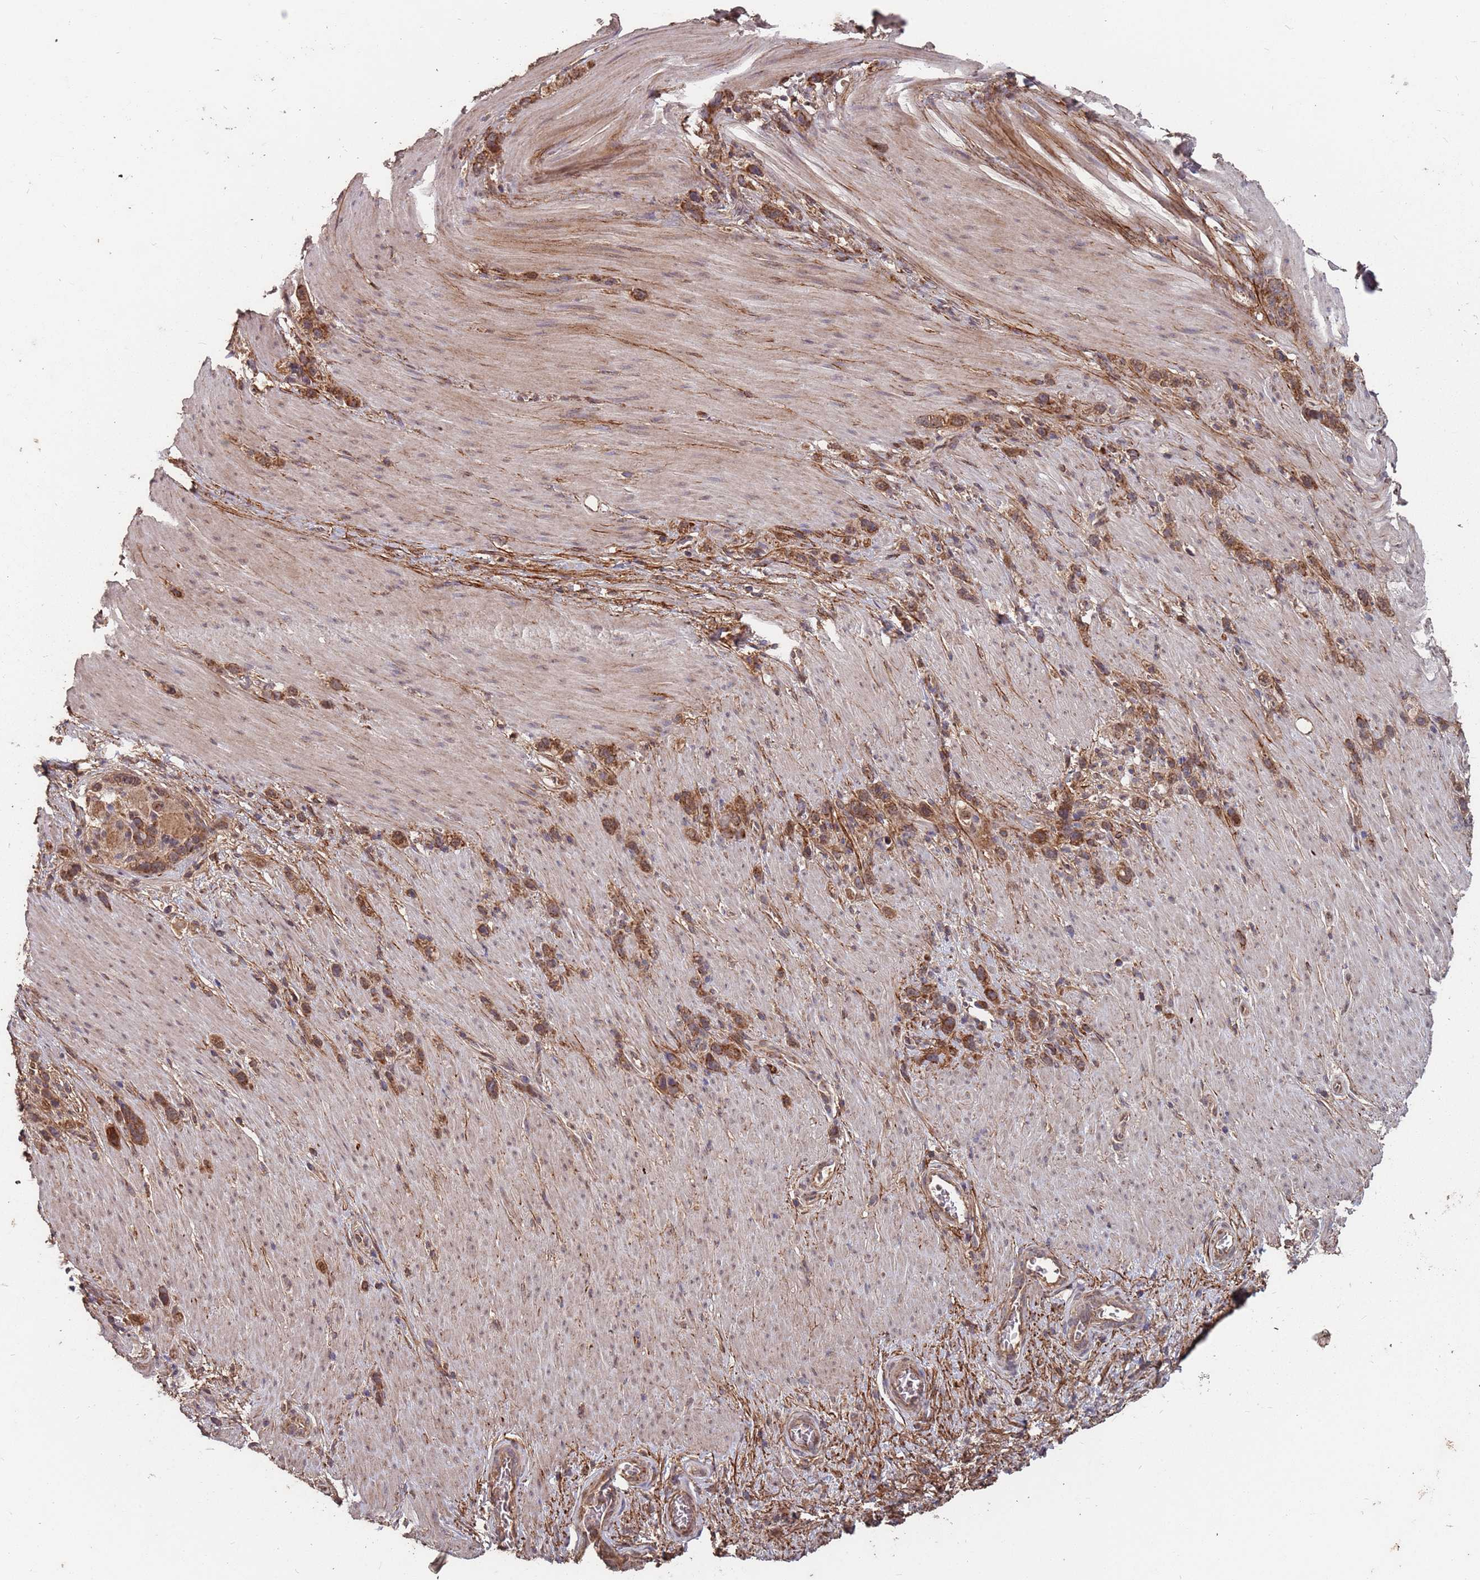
{"staining": {"intensity": "moderate", "quantity": ">75%", "location": "cytoplasmic/membranous,nuclear"}, "tissue": "stomach cancer", "cell_type": "Tumor cells", "image_type": "cancer", "snomed": [{"axis": "morphology", "description": "Adenocarcinoma, NOS"}, {"axis": "topography", "description": "Stomach"}], "caption": "This histopathology image shows immunohistochemistry (IHC) staining of human stomach cancer, with medium moderate cytoplasmic/membranous and nuclear positivity in about >75% of tumor cells.", "gene": "PRORP", "patient": {"sex": "female", "age": 65}}